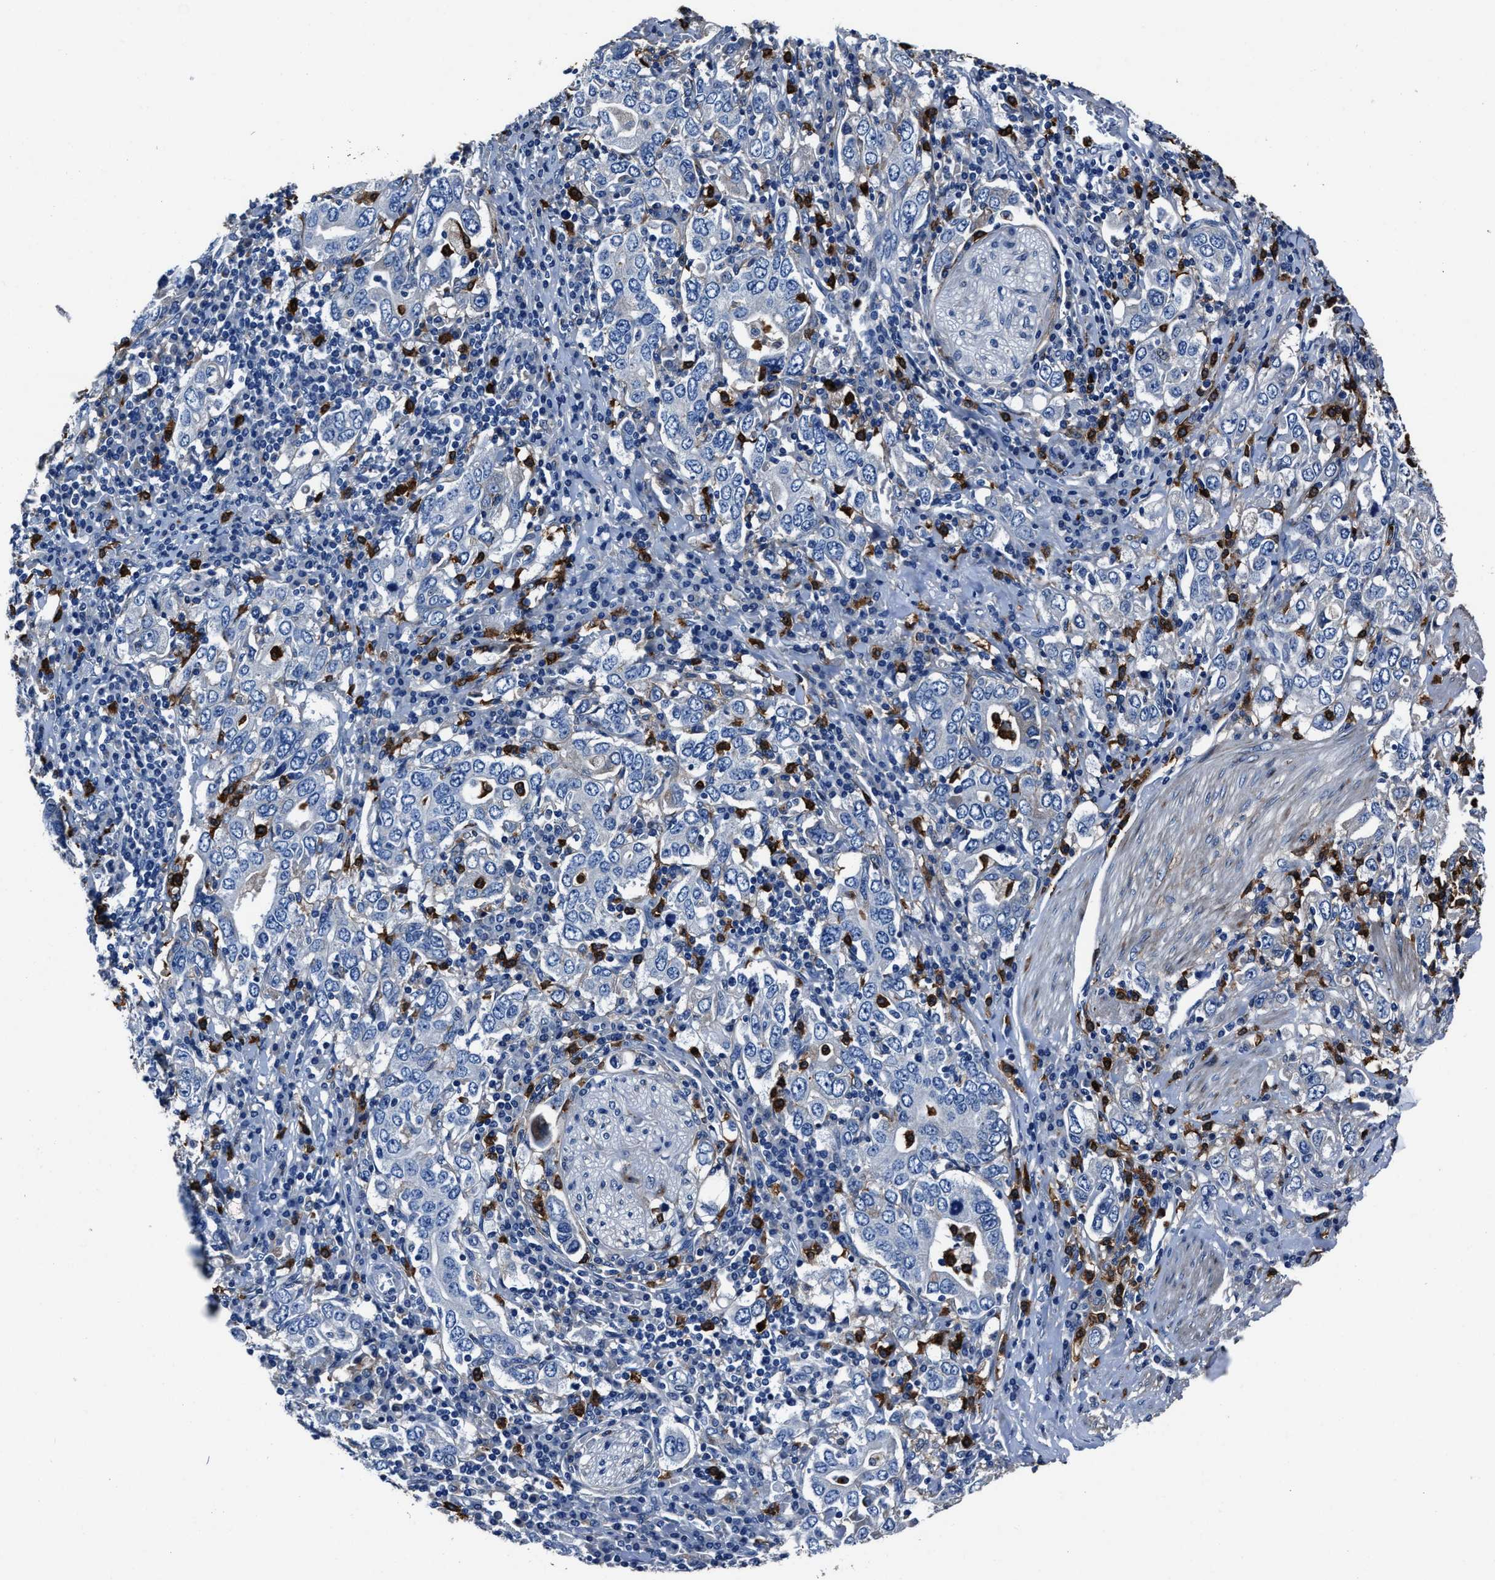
{"staining": {"intensity": "negative", "quantity": "none", "location": "none"}, "tissue": "stomach cancer", "cell_type": "Tumor cells", "image_type": "cancer", "snomed": [{"axis": "morphology", "description": "Adenocarcinoma, NOS"}, {"axis": "topography", "description": "Stomach, upper"}], "caption": "A high-resolution histopathology image shows immunohistochemistry staining of adenocarcinoma (stomach), which shows no significant positivity in tumor cells.", "gene": "FGL2", "patient": {"sex": "male", "age": 62}}